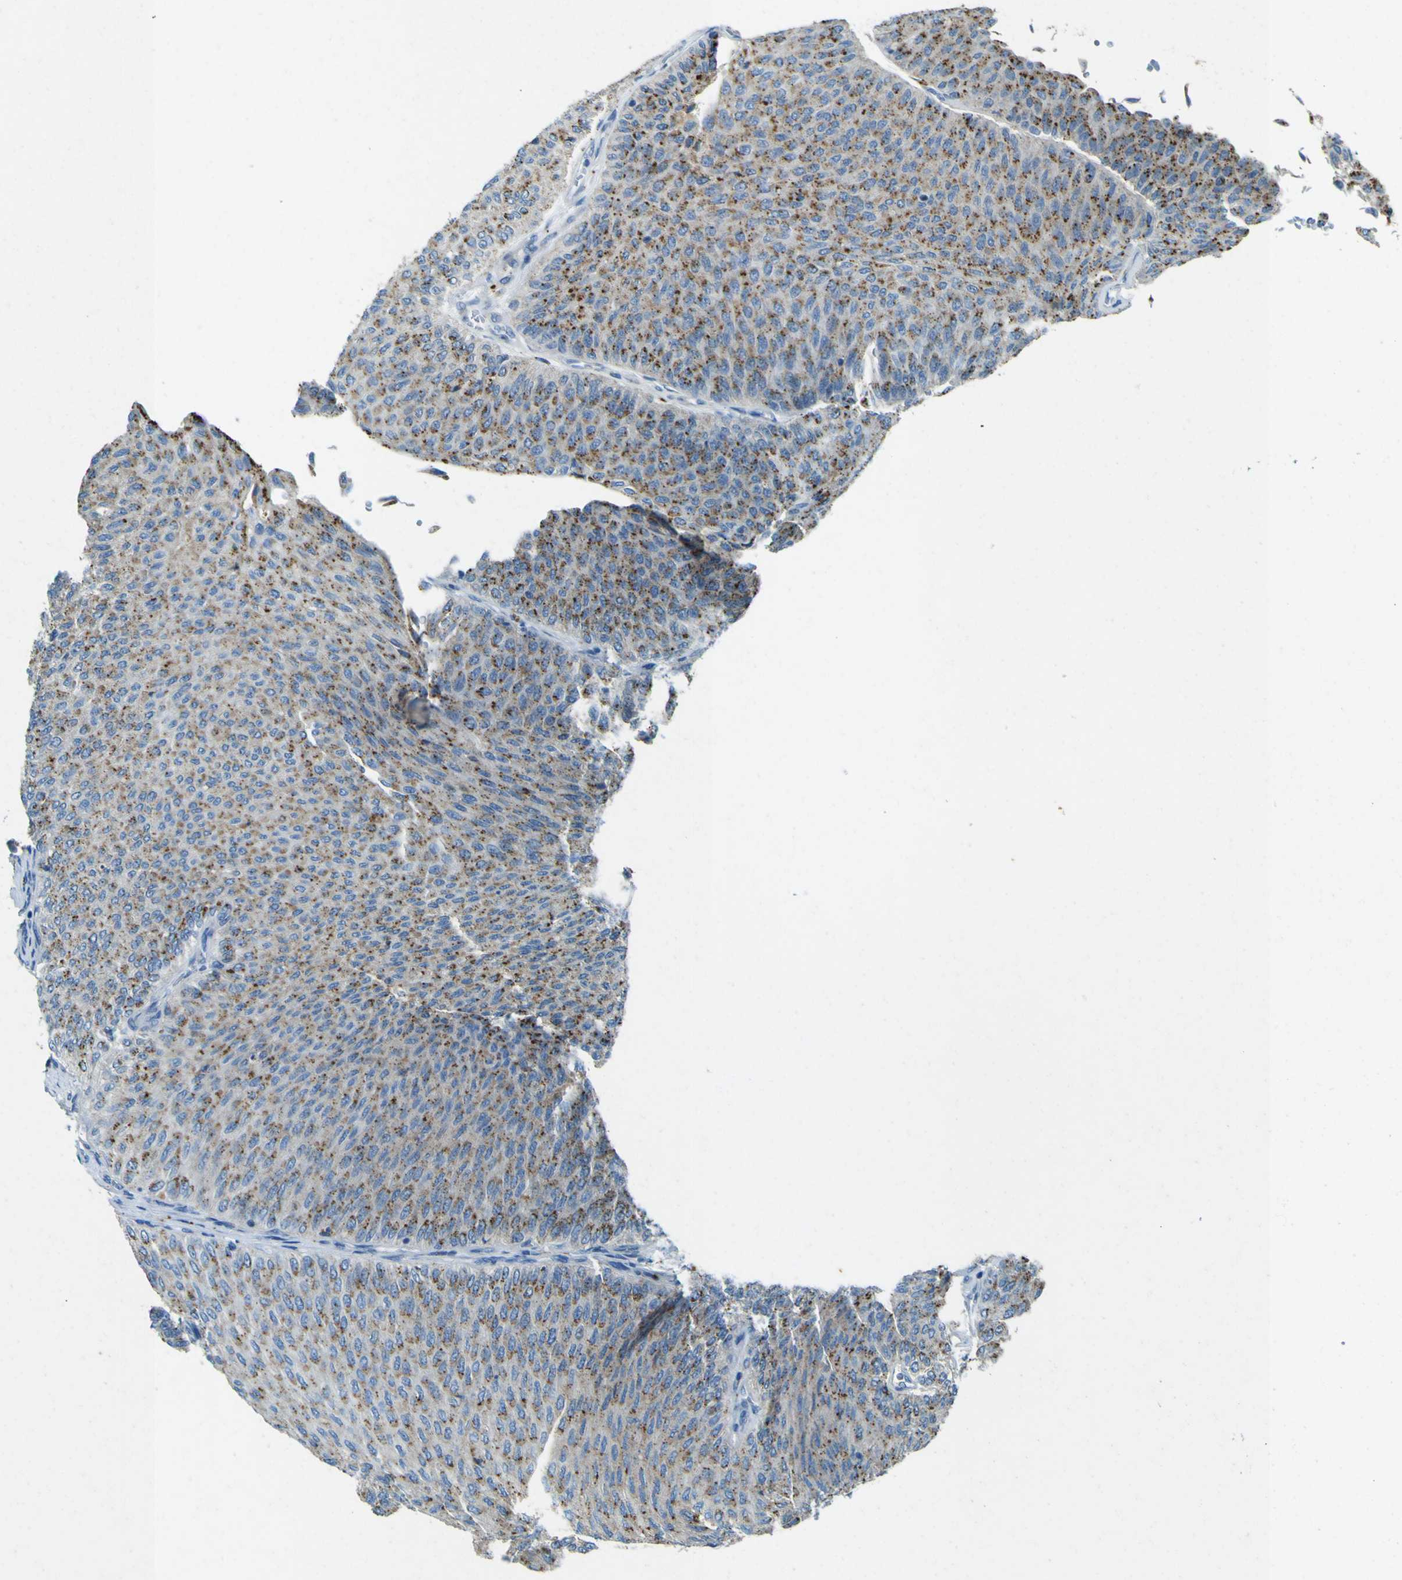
{"staining": {"intensity": "moderate", "quantity": "25%-75%", "location": "cytoplasmic/membranous"}, "tissue": "urothelial cancer", "cell_type": "Tumor cells", "image_type": "cancer", "snomed": [{"axis": "morphology", "description": "Urothelial carcinoma, Low grade"}, {"axis": "topography", "description": "Urinary bladder"}], "caption": "The micrograph exhibits immunohistochemical staining of low-grade urothelial carcinoma. There is moderate cytoplasmic/membranous expression is identified in about 25%-75% of tumor cells.", "gene": "PDE9A", "patient": {"sex": "male", "age": 78}}